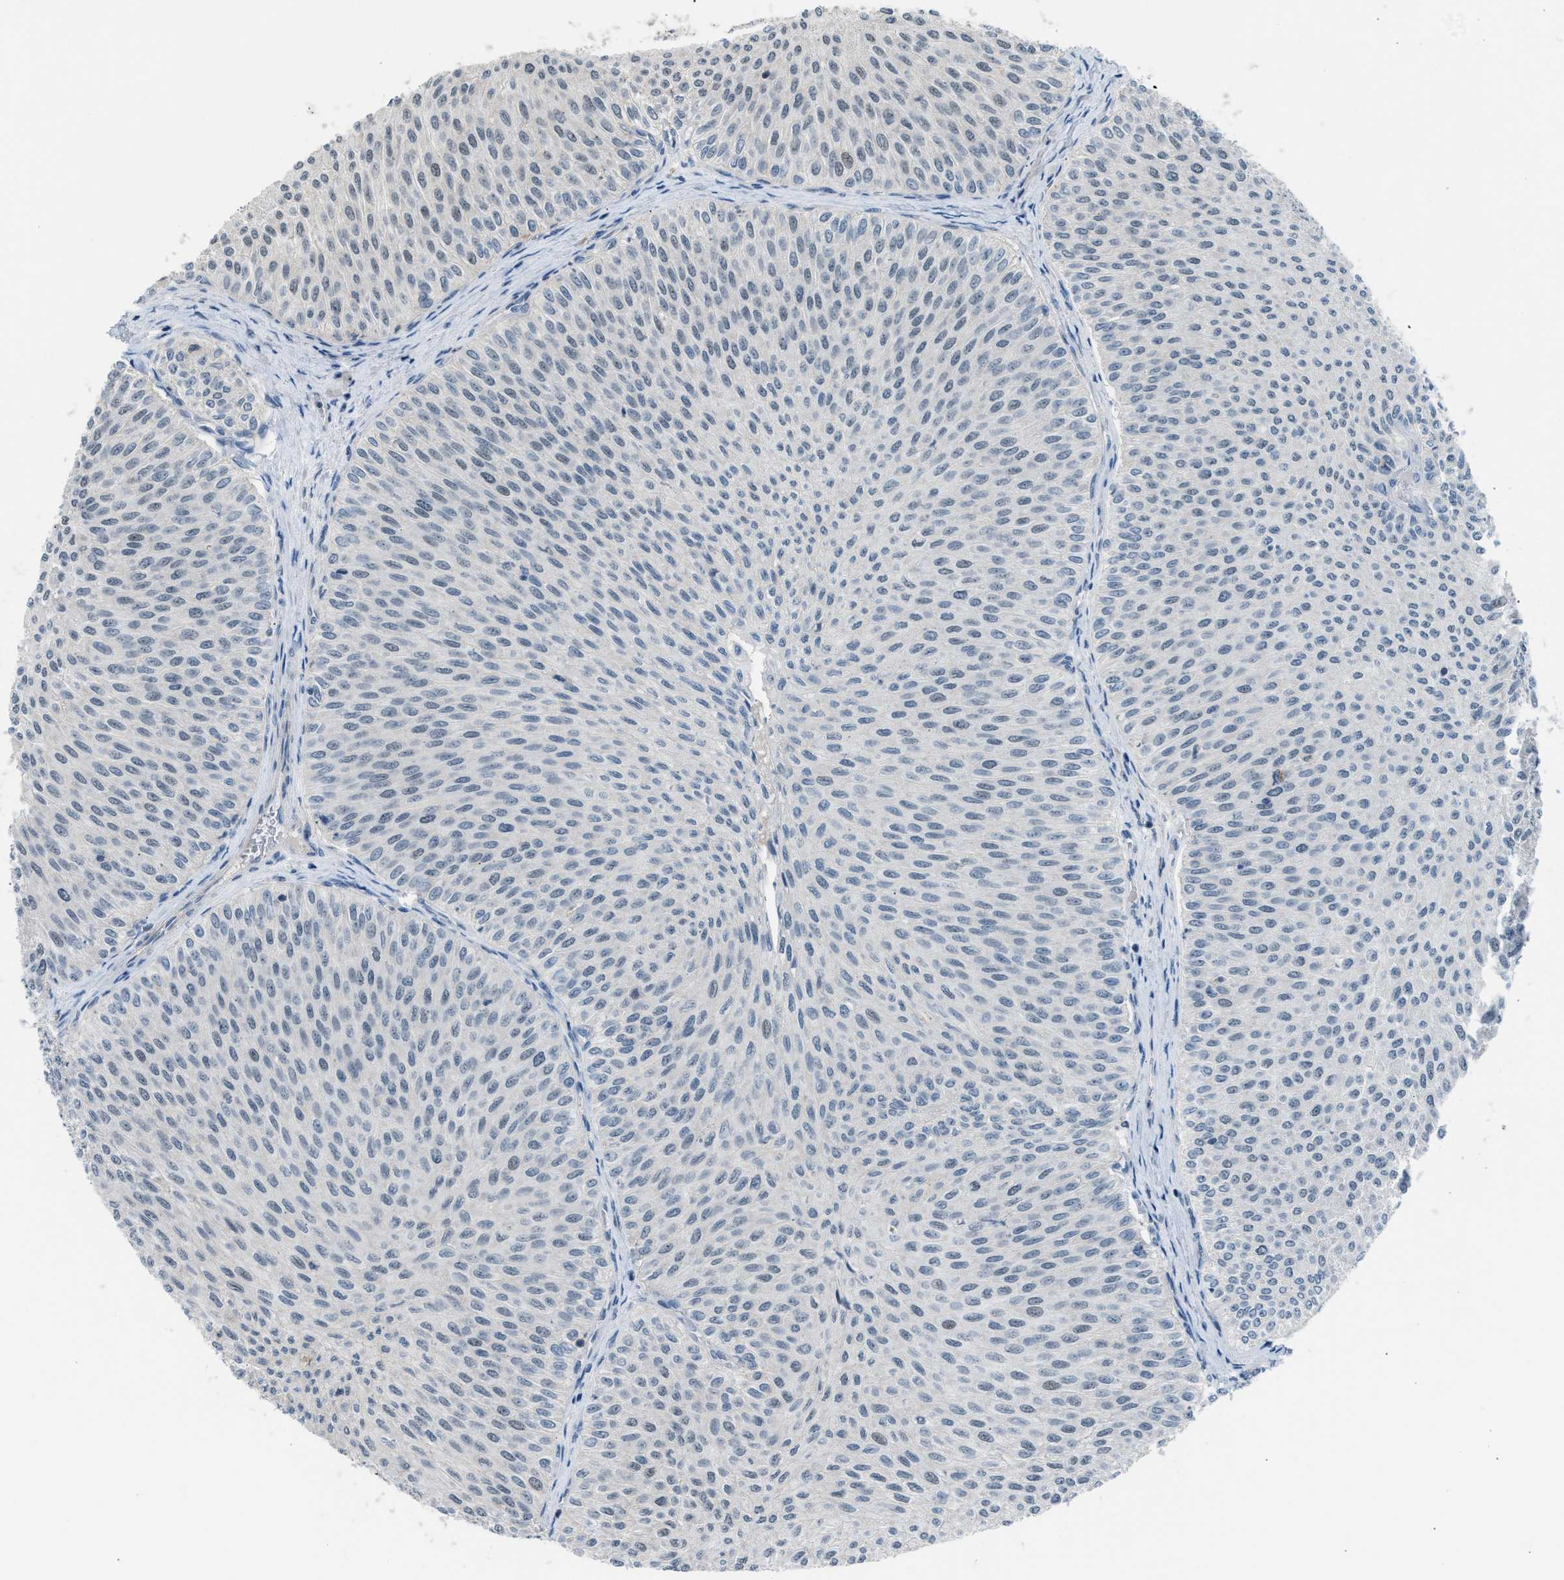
{"staining": {"intensity": "negative", "quantity": "none", "location": "none"}, "tissue": "urothelial cancer", "cell_type": "Tumor cells", "image_type": "cancer", "snomed": [{"axis": "morphology", "description": "Urothelial carcinoma, Low grade"}, {"axis": "topography", "description": "Urinary bladder"}], "caption": "A micrograph of human urothelial carcinoma (low-grade) is negative for staining in tumor cells.", "gene": "TTBK2", "patient": {"sex": "male", "age": 78}}